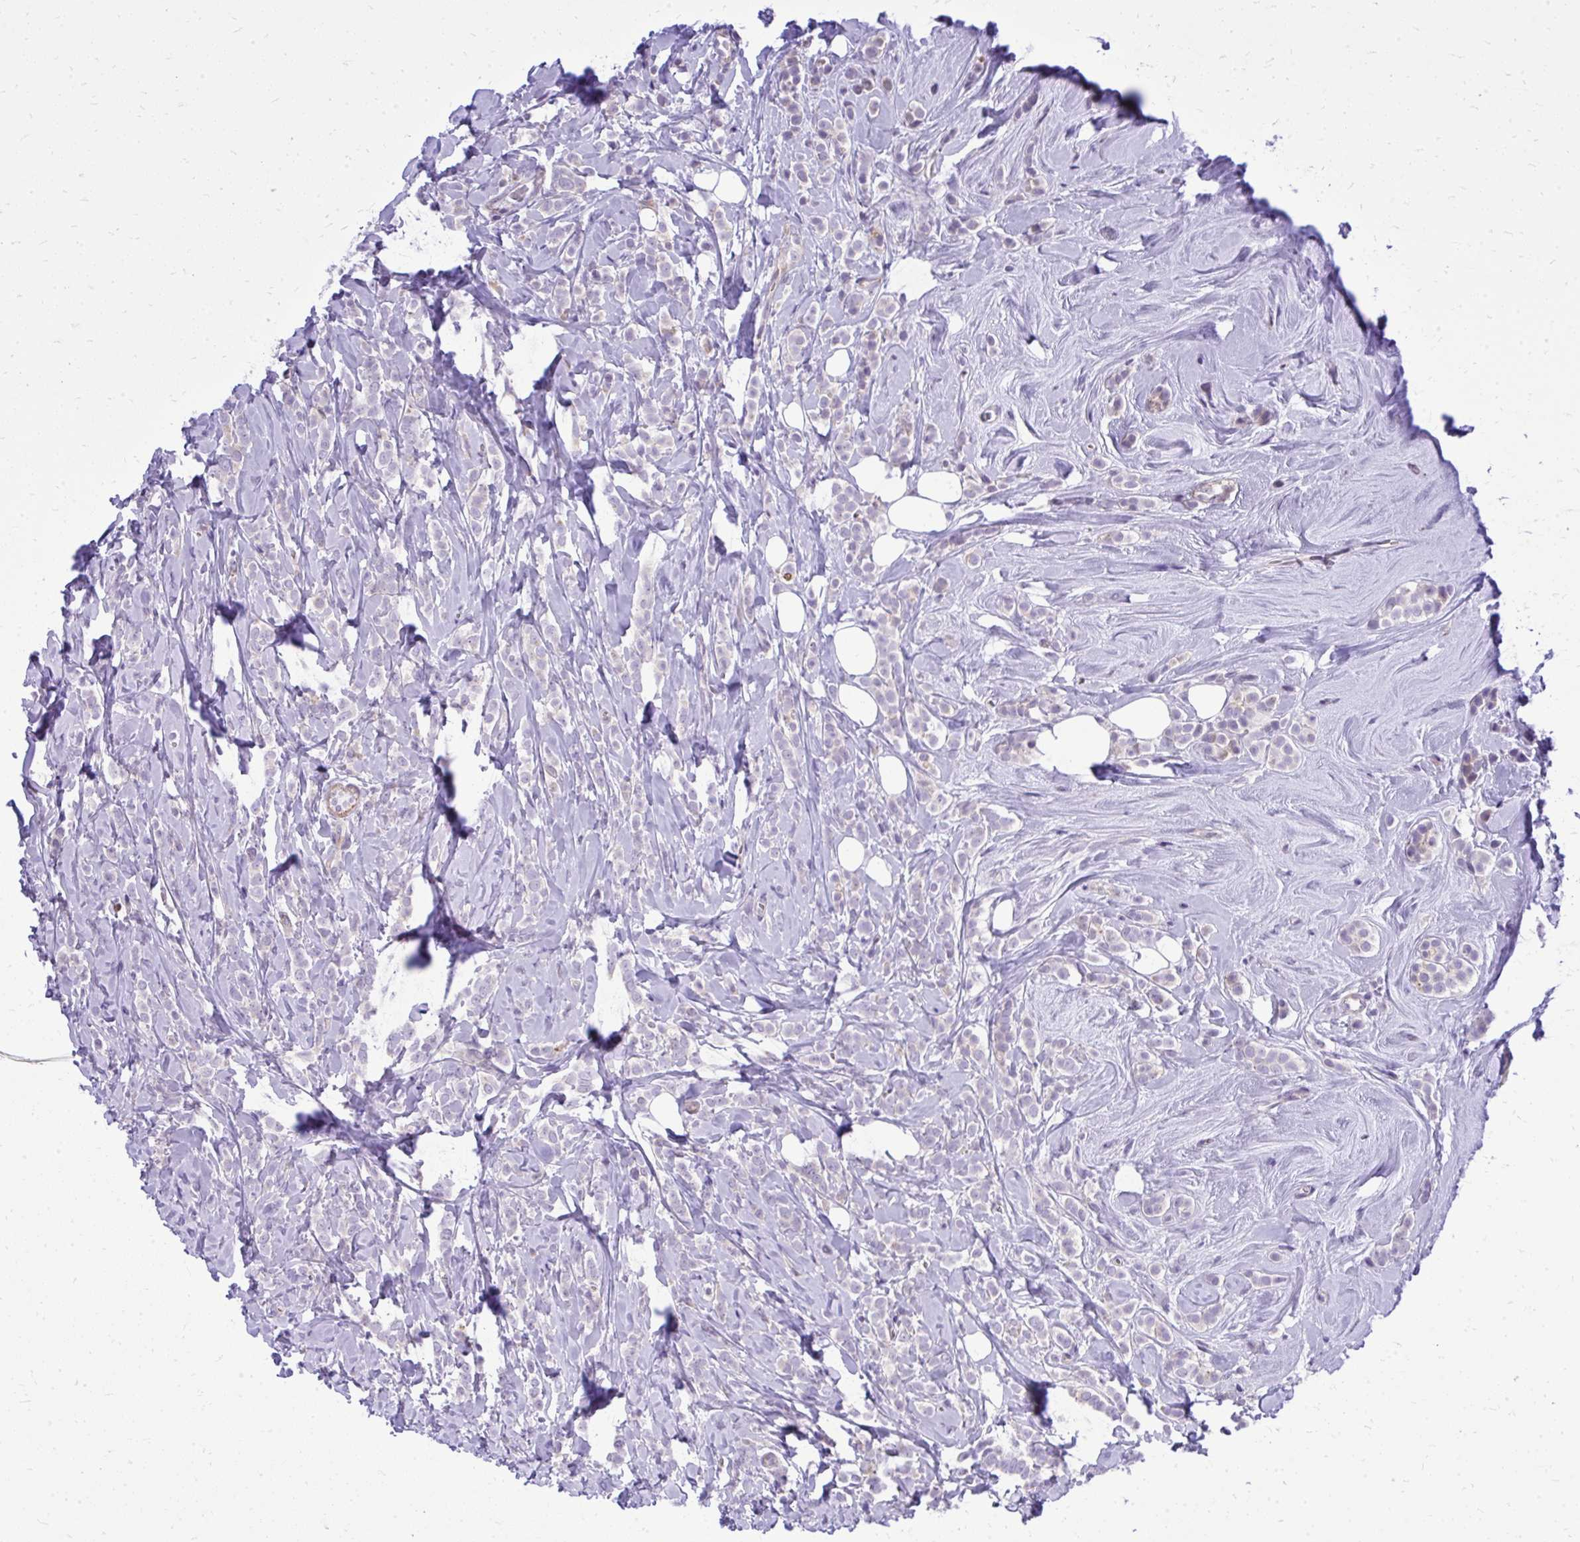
{"staining": {"intensity": "negative", "quantity": "none", "location": "none"}, "tissue": "breast cancer", "cell_type": "Tumor cells", "image_type": "cancer", "snomed": [{"axis": "morphology", "description": "Lobular carcinoma"}, {"axis": "topography", "description": "Breast"}], "caption": "High power microscopy micrograph of an IHC micrograph of breast cancer, revealing no significant expression in tumor cells. (IHC, brightfield microscopy, high magnification).", "gene": "GRK4", "patient": {"sex": "female", "age": 49}}